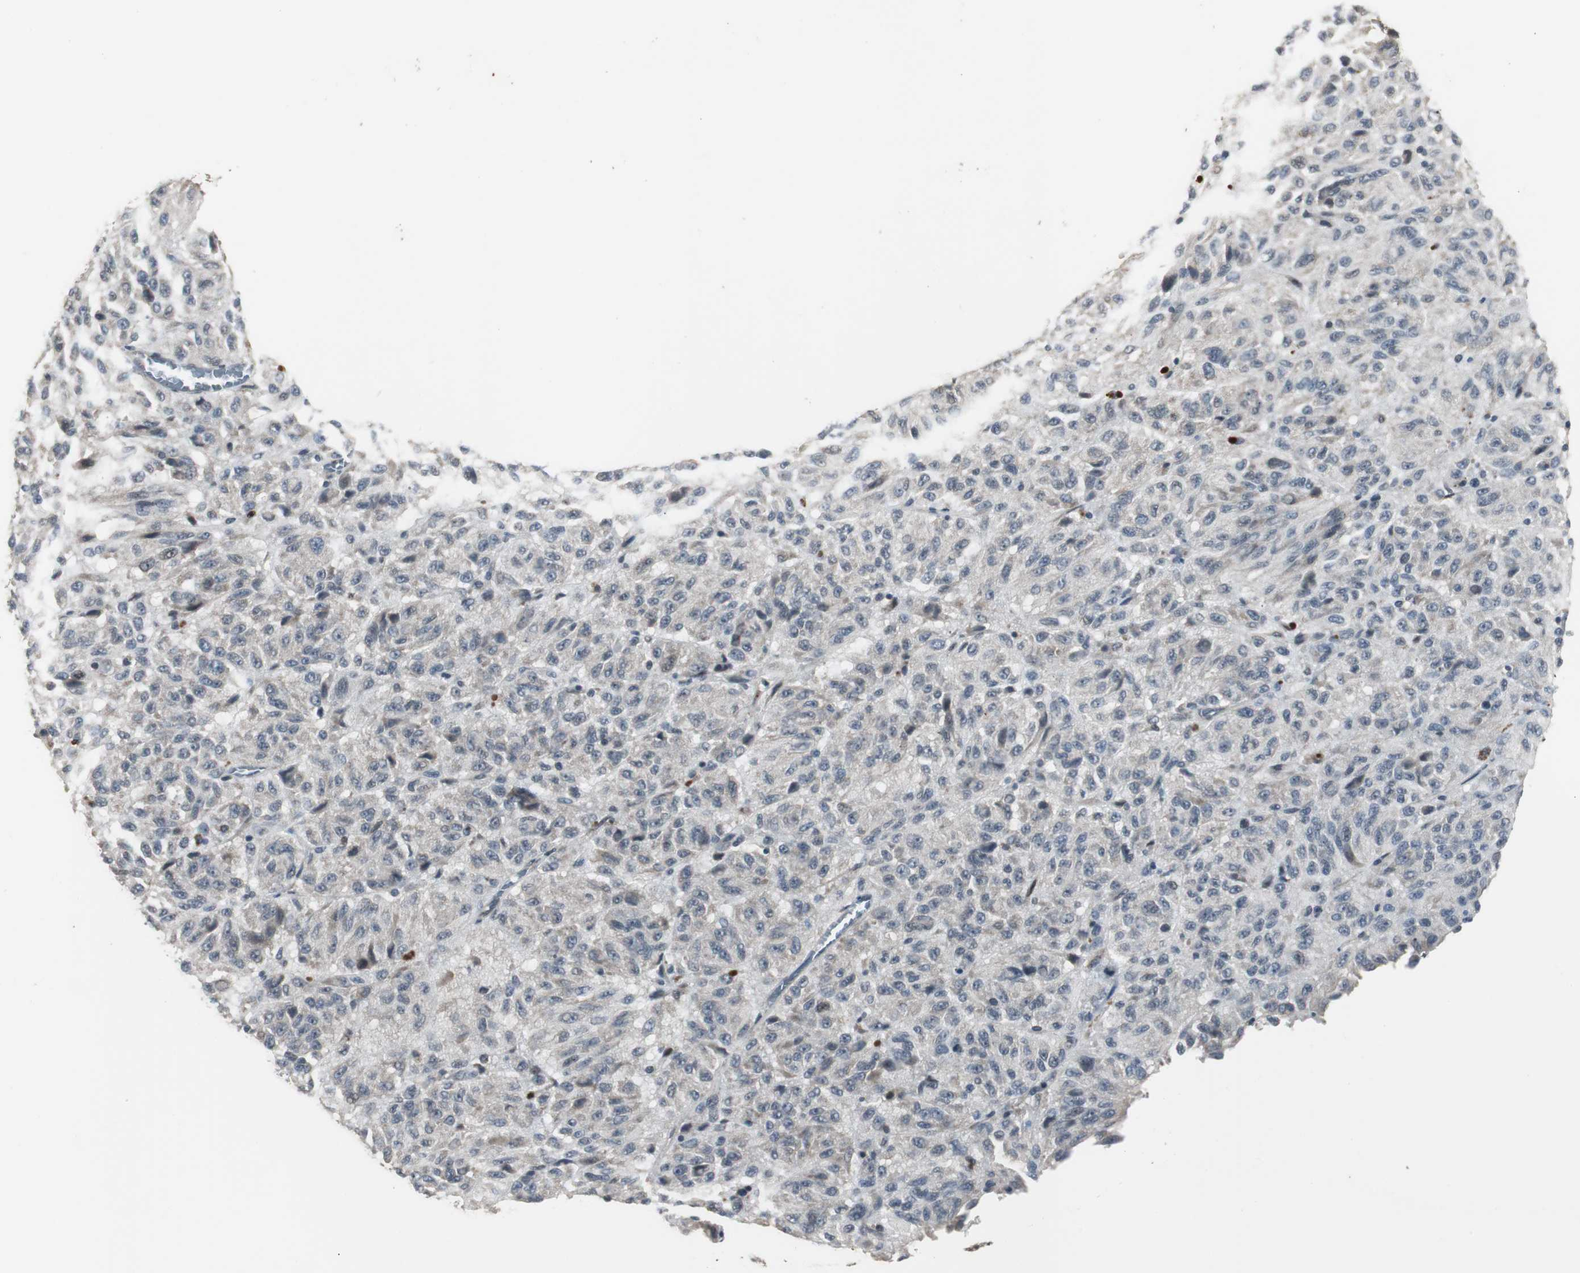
{"staining": {"intensity": "weak", "quantity": ">75%", "location": "cytoplasmic/membranous"}, "tissue": "melanoma", "cell_type": "Tumor cells", "image_type": "cancer", "snomed": [{"axis": "morphology", "description": "Malignant melanoma, Metastatic site"}, {"axis": "topography", "description": "Lung"}], "caption": "IHC photomicrograph of neoplastic tissue: melanoma stained using immunohistochemistry reveals low levels of weak protein expression localized specifically in the cytoplasmic/membranous of tumor cells, appearing as a cytoplasmic/membranous brown color.", "gene": "ZMPSTE24", "patient": {"sex": "male", "age": 64}}